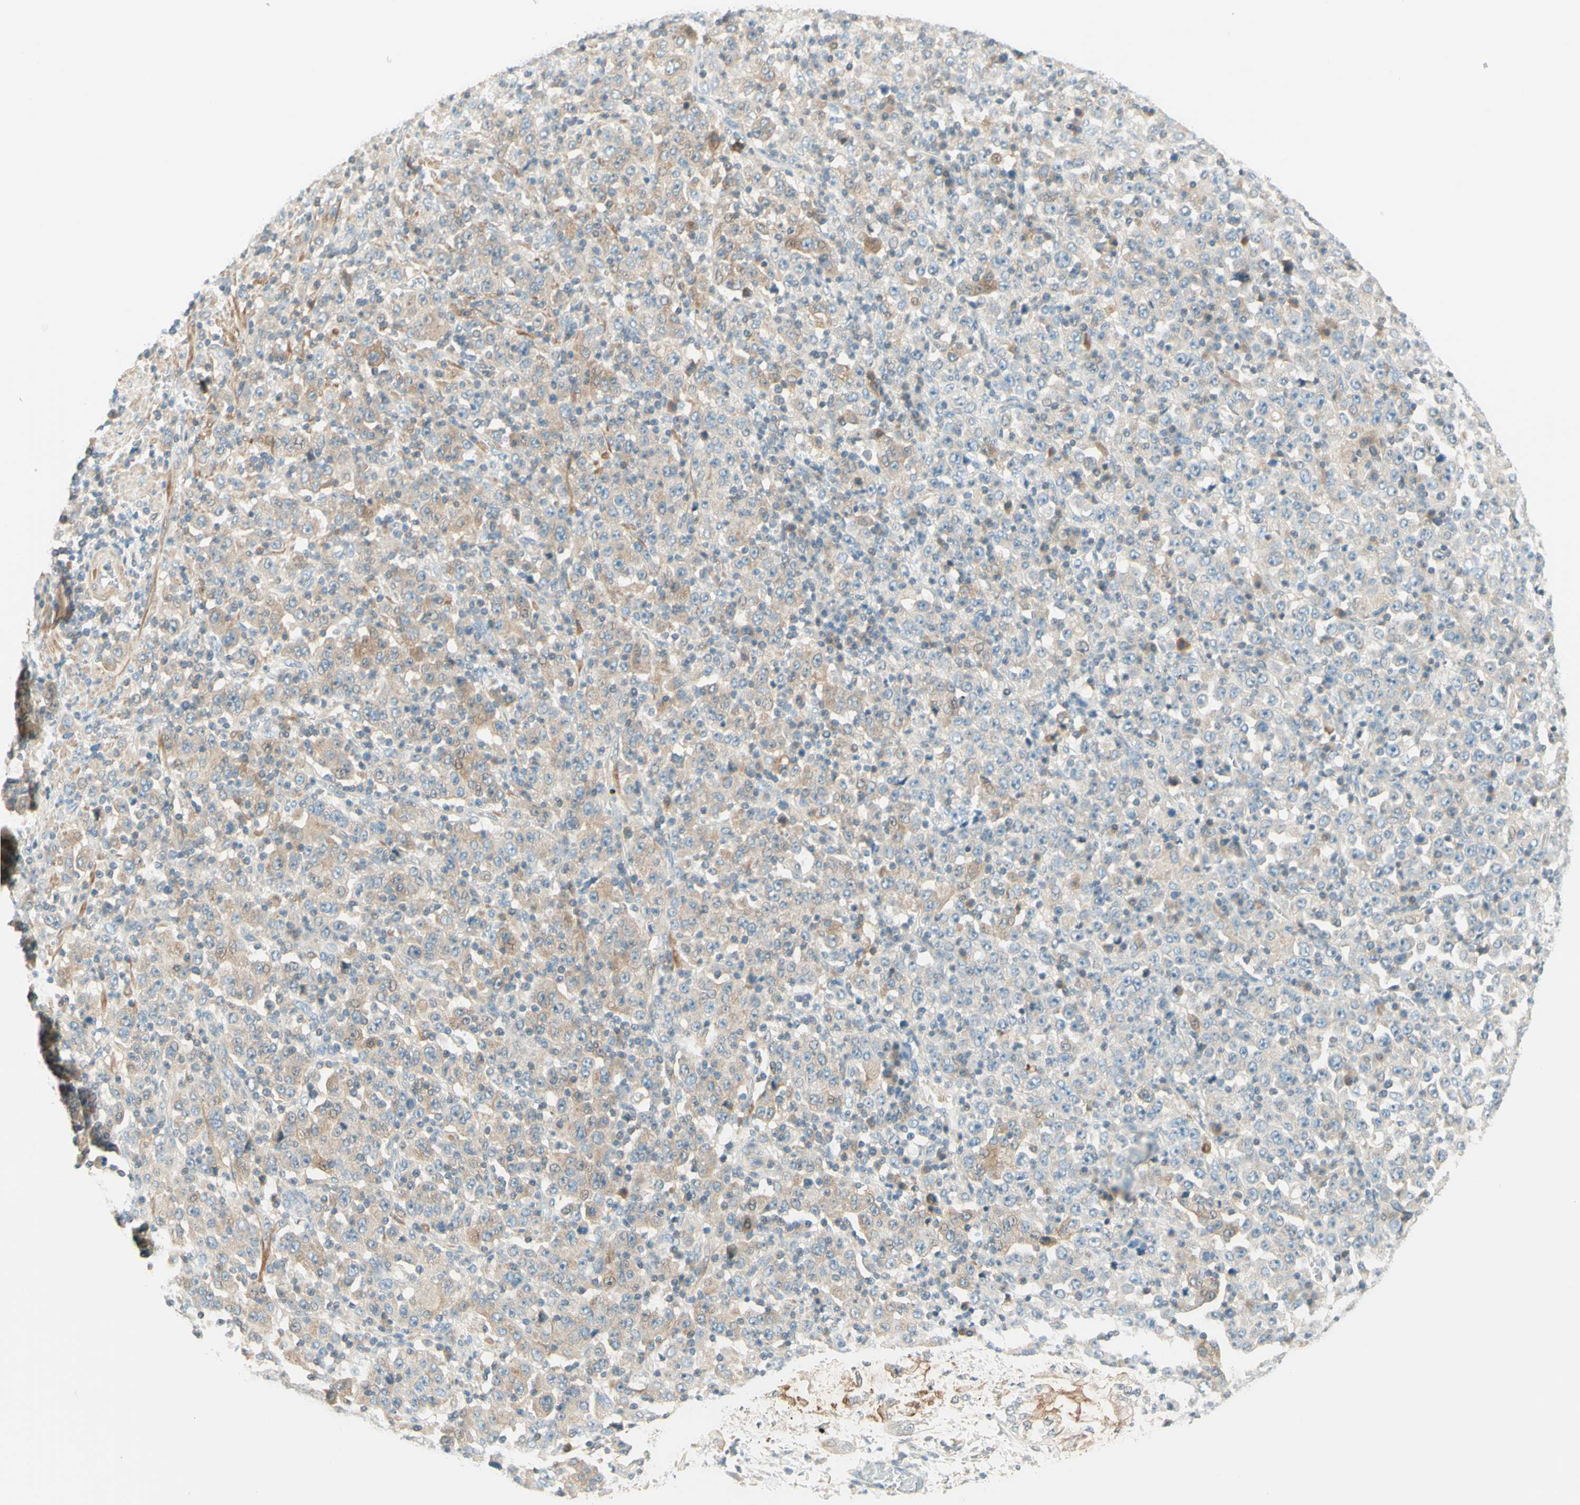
{"staining": {"intensity": "weak", "quantity": "25%-75%", "location": "cytoplasmic/membranous"}, "tissue": "stomach cancer", "cell_type": "Tumor cells", "image_type": "cancer", "snomed": [{"axis": "morphology", "description": "Normal tissue, NOS"}, {"axis": "morphology", "description": "Adenocarcinoma, NOS"}, {"axis": "topography", "description": "Stomach, upper"}, {"axis": "topography", "description": "Stomach"}], "caption": "Human stomach cancer stained with a protein marker reveals weak staining in tumor cells.", "gene": "PROM1", "patient": {"sex": "male", "age": 59}}